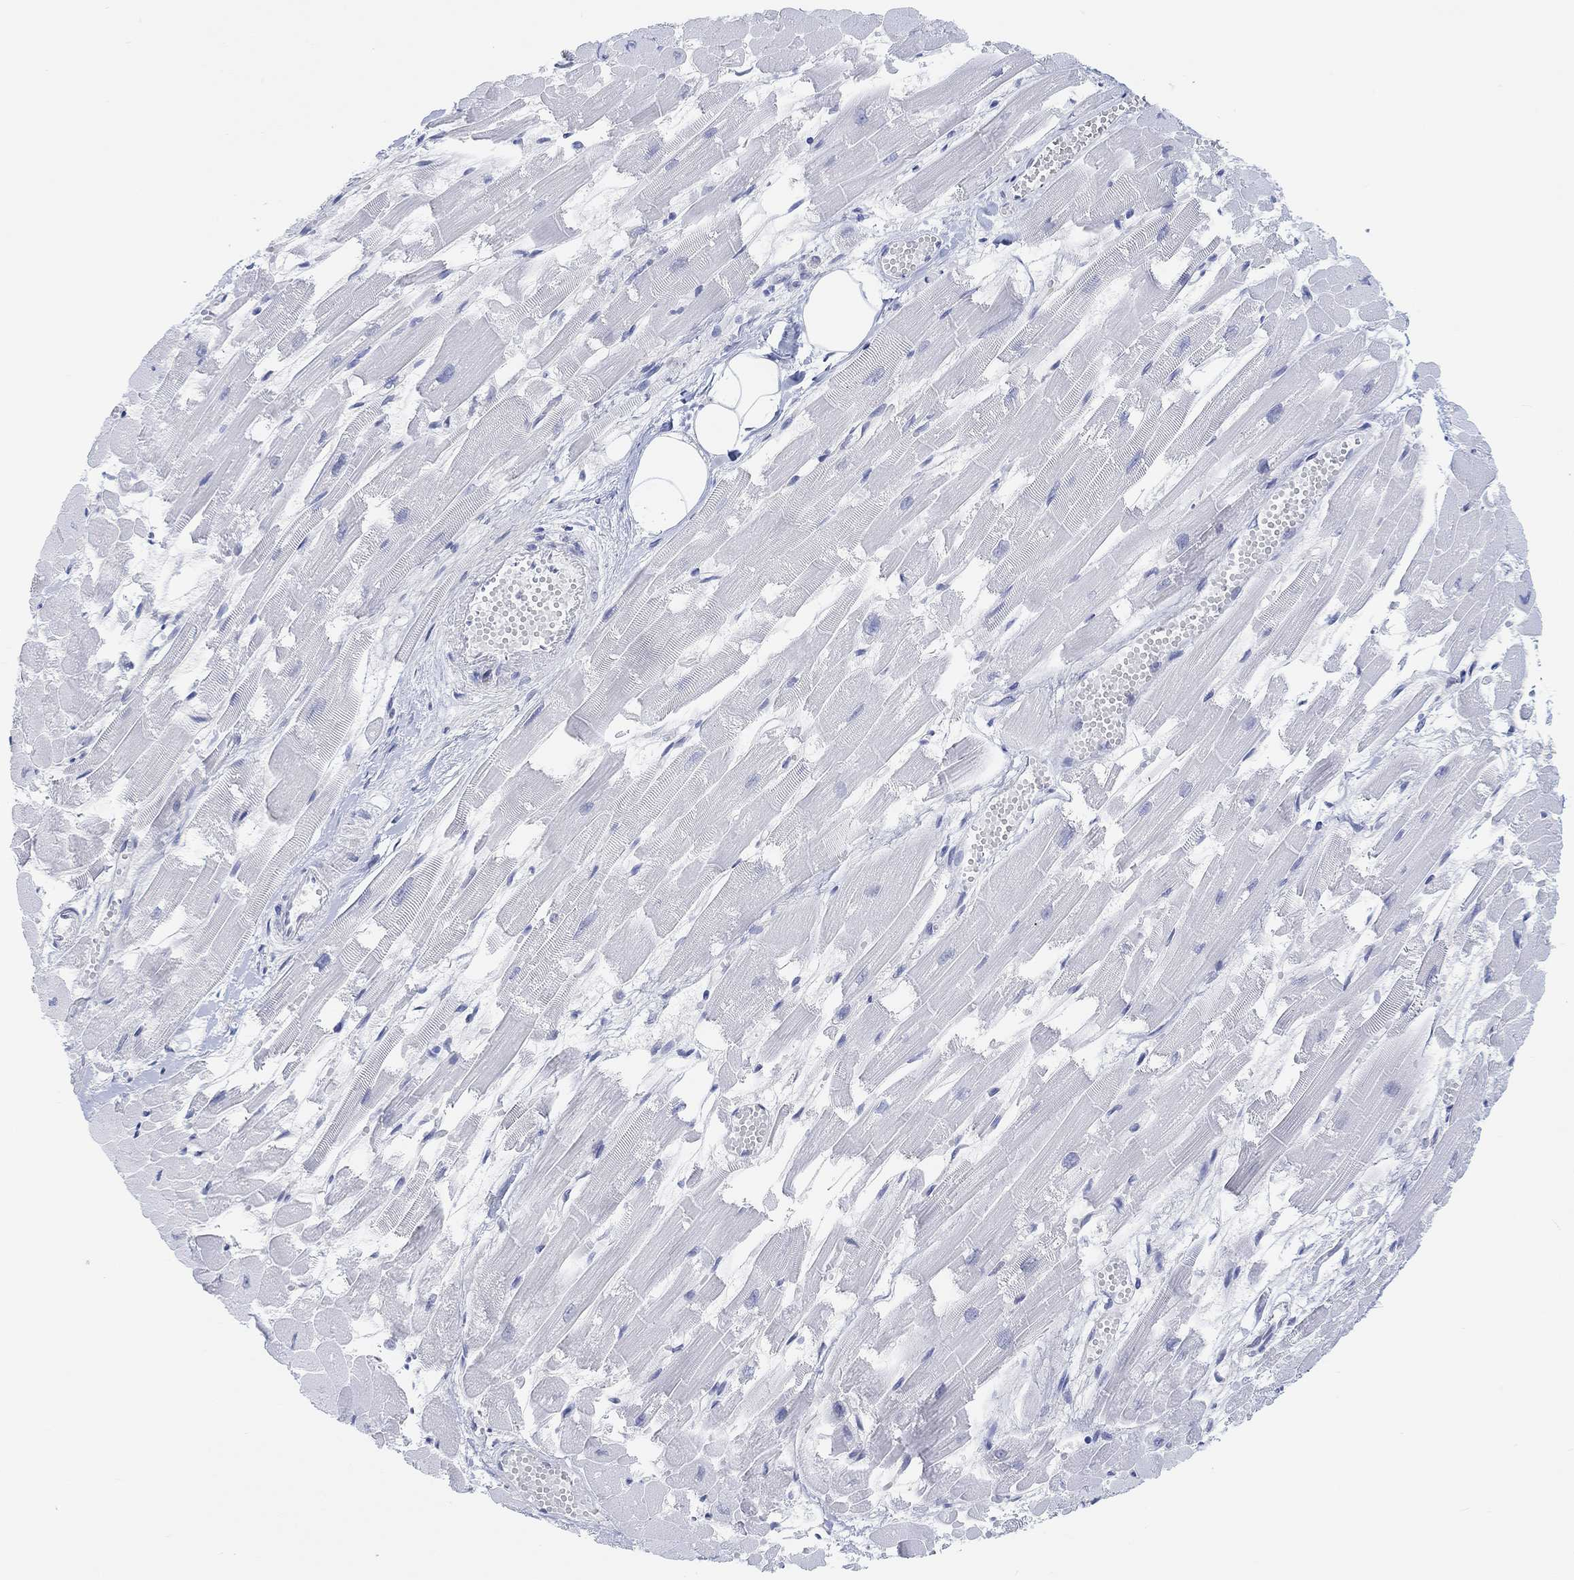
{"staining": {"intensity": "negative", "quantity": "none", "location": "none"}, "tissue": "heart muscle", "cell_type": "Cardiomyocytes", "image_type": "normal", "snomed": [{"axis": "morphology", "description": "Normal tissue, NOS"}, {"axis": "topography", "description": "Heart"}], "caption": "A high-resolution micrograph shows immunohistochemistry (IHC) staining of normal heart muscle, which reveals no significant expression in cardiomyocytes.", "gene": "MUC1", "patient": {"sex": "female", "age": 52}}